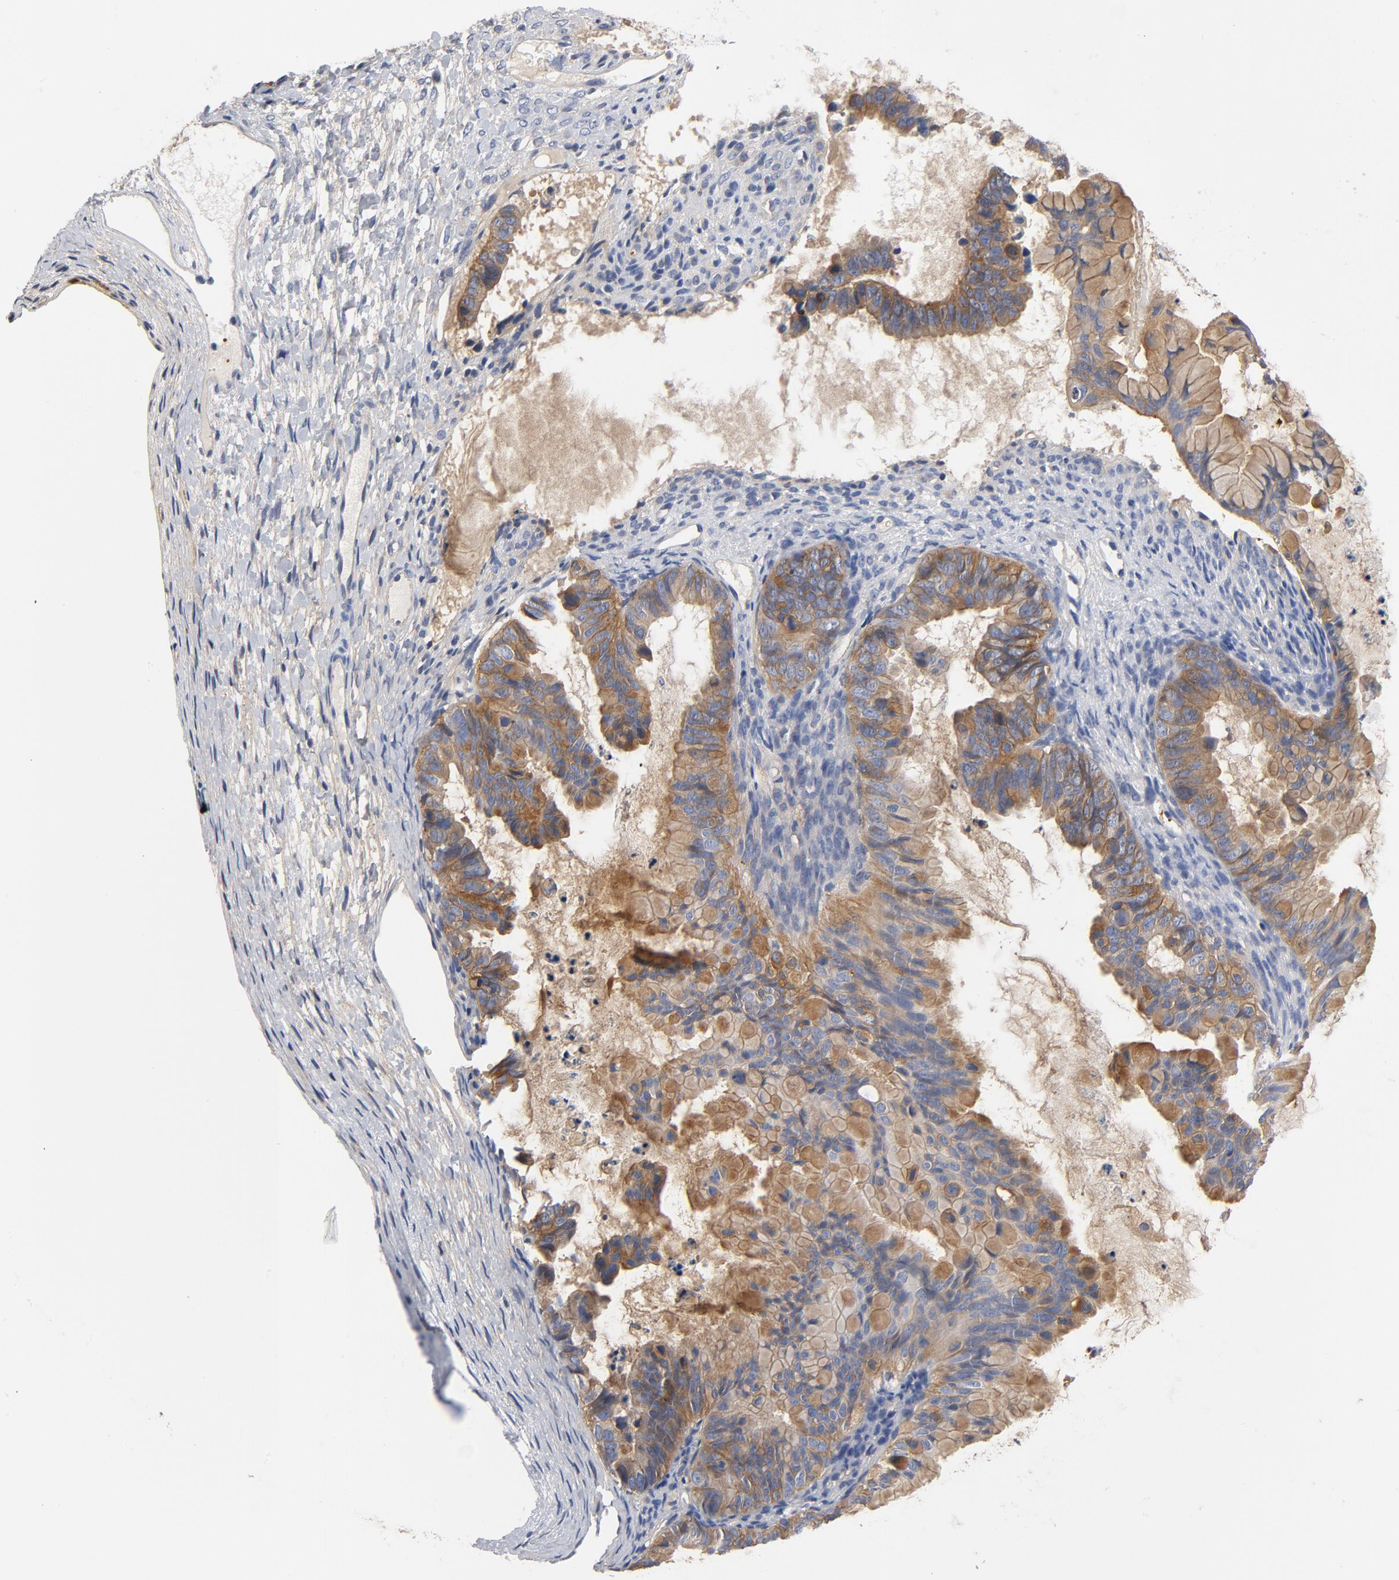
{"staining": {"intensity": "moderate", "quantity": ">75%", "location": "cytoplasmic/membranous"}, "tissue": "ovarian cancer", "cell_type": "Tumor cells", "image_type": "cancer", "snomed": [{"axis": "morphology", "description": "Cystadenocarcinoma, mucinous, NOS"}, {"axis": "topography", "description": "Ovary"}], "caption": "Tumor cells display medium levels of moderate cytoplasmic/membranous staining in about >75% of cells in human mucinous cystadenocarcinoma (ovarian).", "gene": "SRC", "patient": {"sex": "female", "age": 36}}